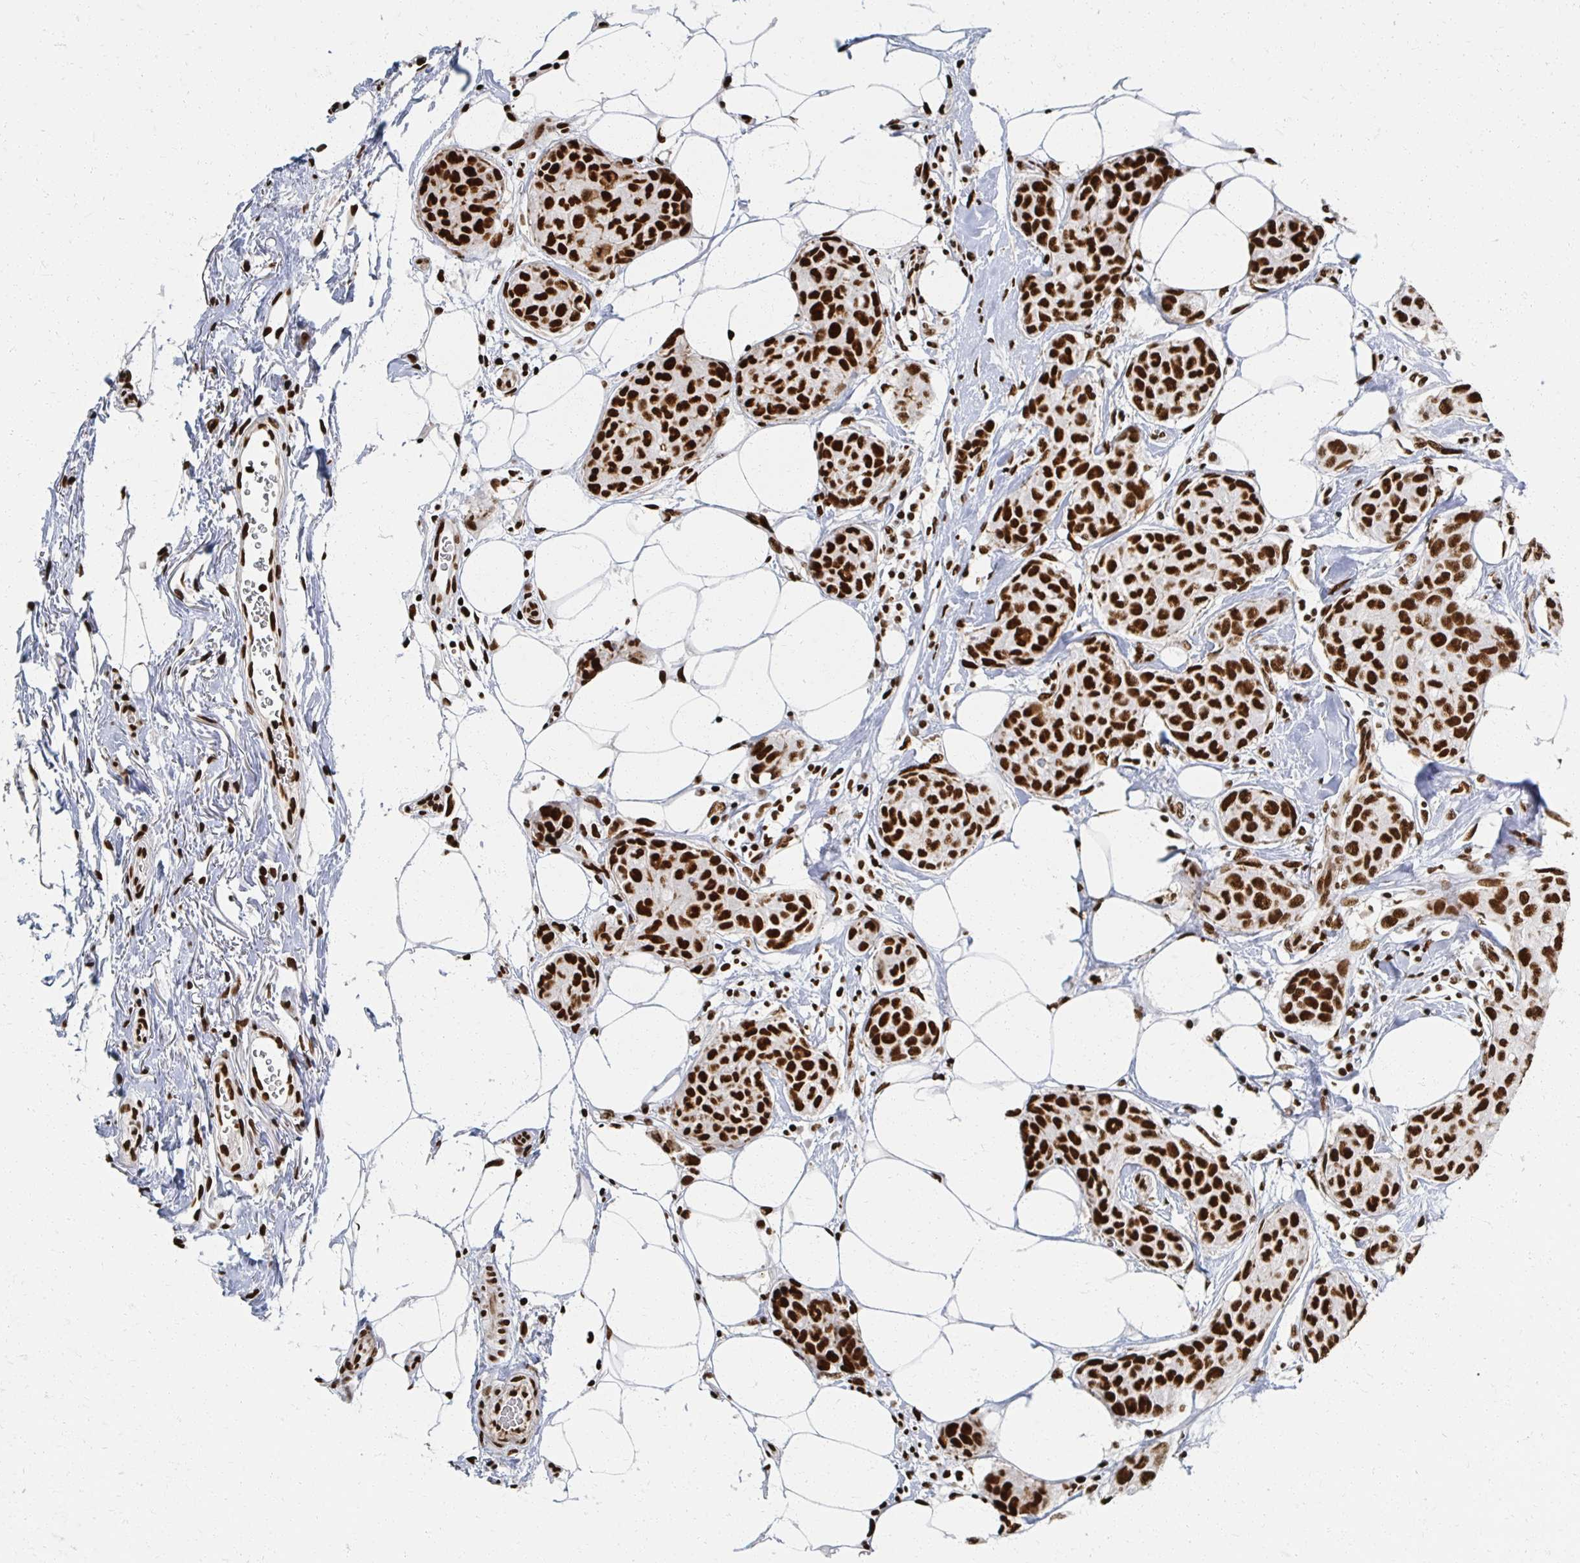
{"staining": {"intensity": "strong", "quantity": ">75%", "location": "nuclear"}, "tissue": "breast cancer", "cell_type": "Tumor cells", "image_type": "cancer", "snomed": [{"axis": "morphology", "description": "Duct carcinoma"}, {"axis": "topography", "description": "Breast"}], "caption": "Strong nuclear staining is identified in approximately >75% of tumor cells in breast cancer (intraductal carcinoma).", "gene": "RBBP7", "patient": {"sex": "female", "age": 80}}